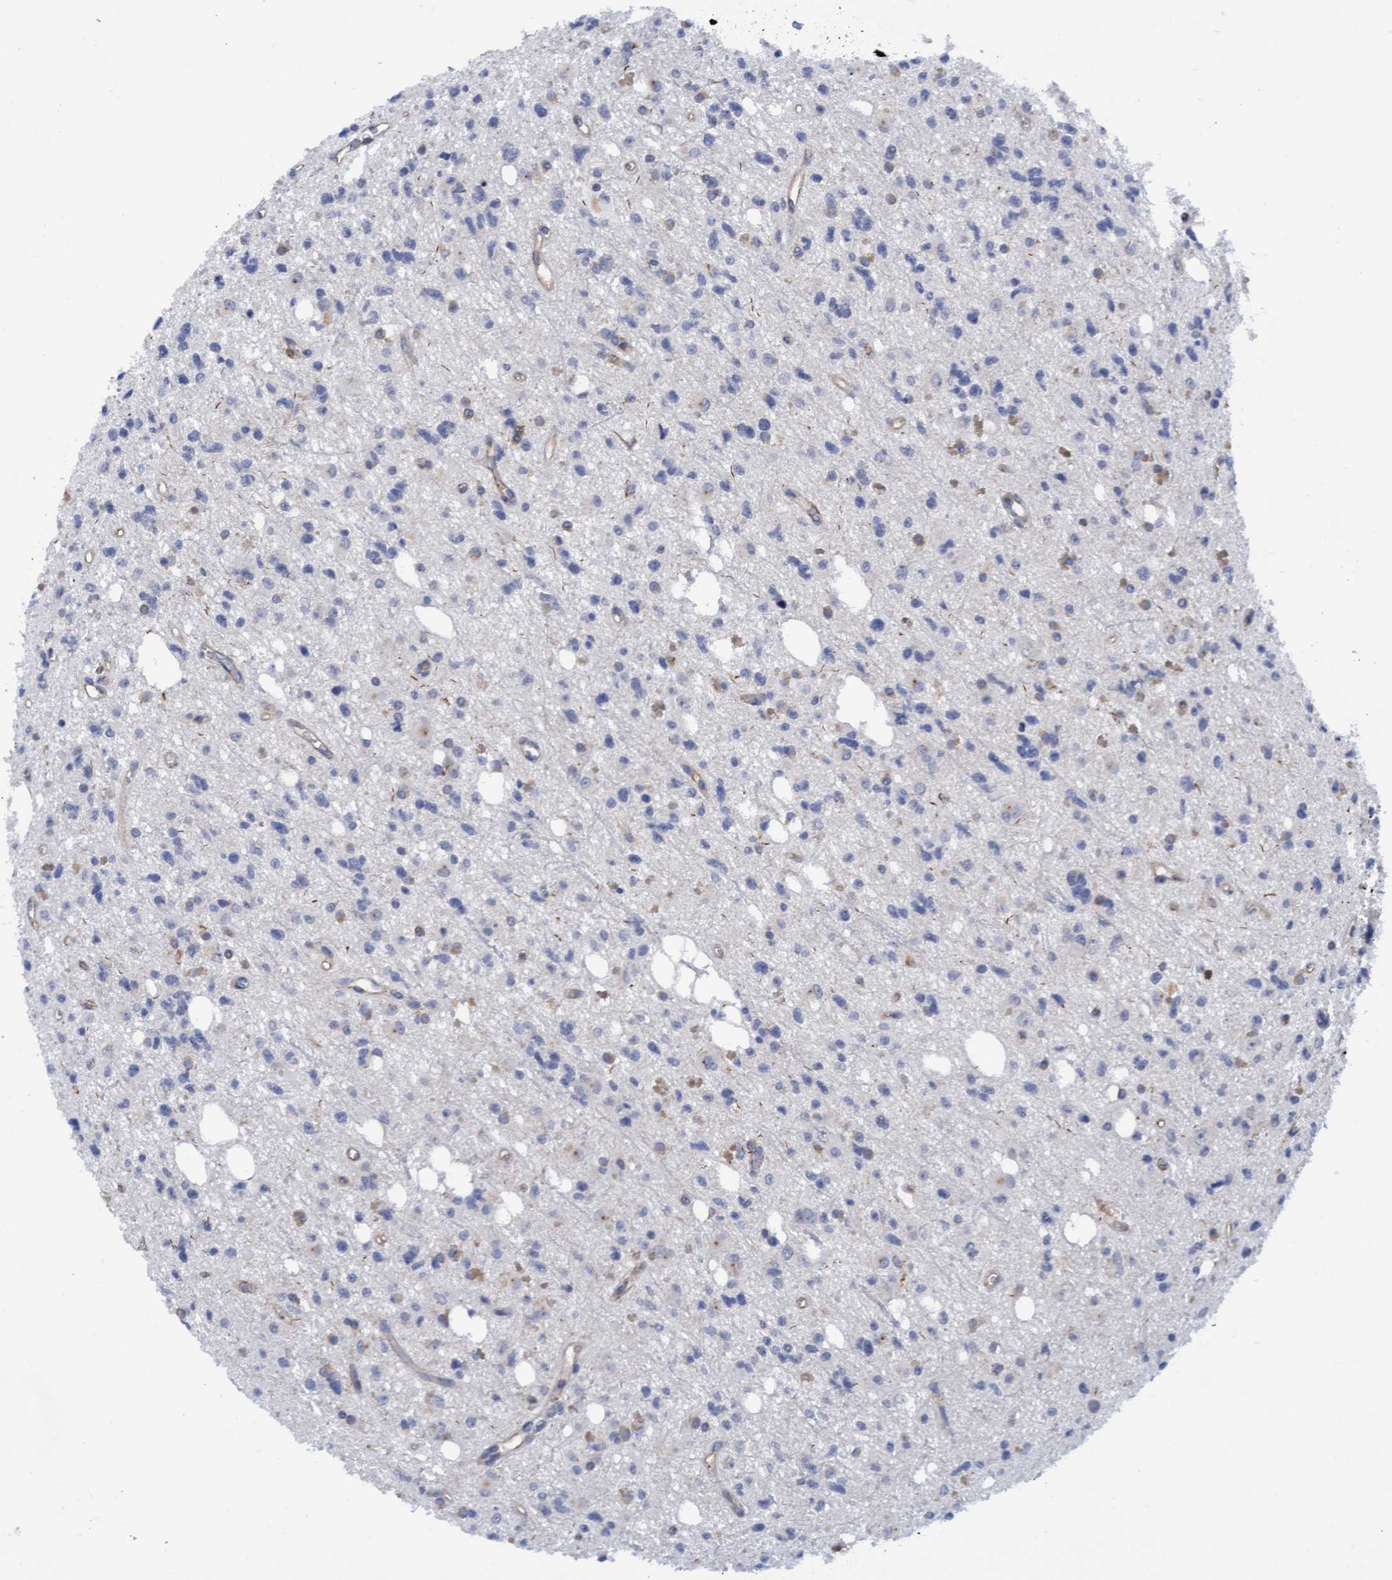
{"staining": {"intensity": "negative", "quantity": "none", "location": "none"}, "tissue": "glioma", "cell_type": "Tumor cells", "image_type": "cancer", "snomed": [{"axis": "morphology", "description": "Glioma, malignant, High grade"}, {"axis": "topography", "description": "Brain"}], "caption": "This is an IHC photomicrograph of human glioma. There is no positivity in tumor cells.", "gene": "FNBP1", "patient": {"sex": "female", "age": 62}}